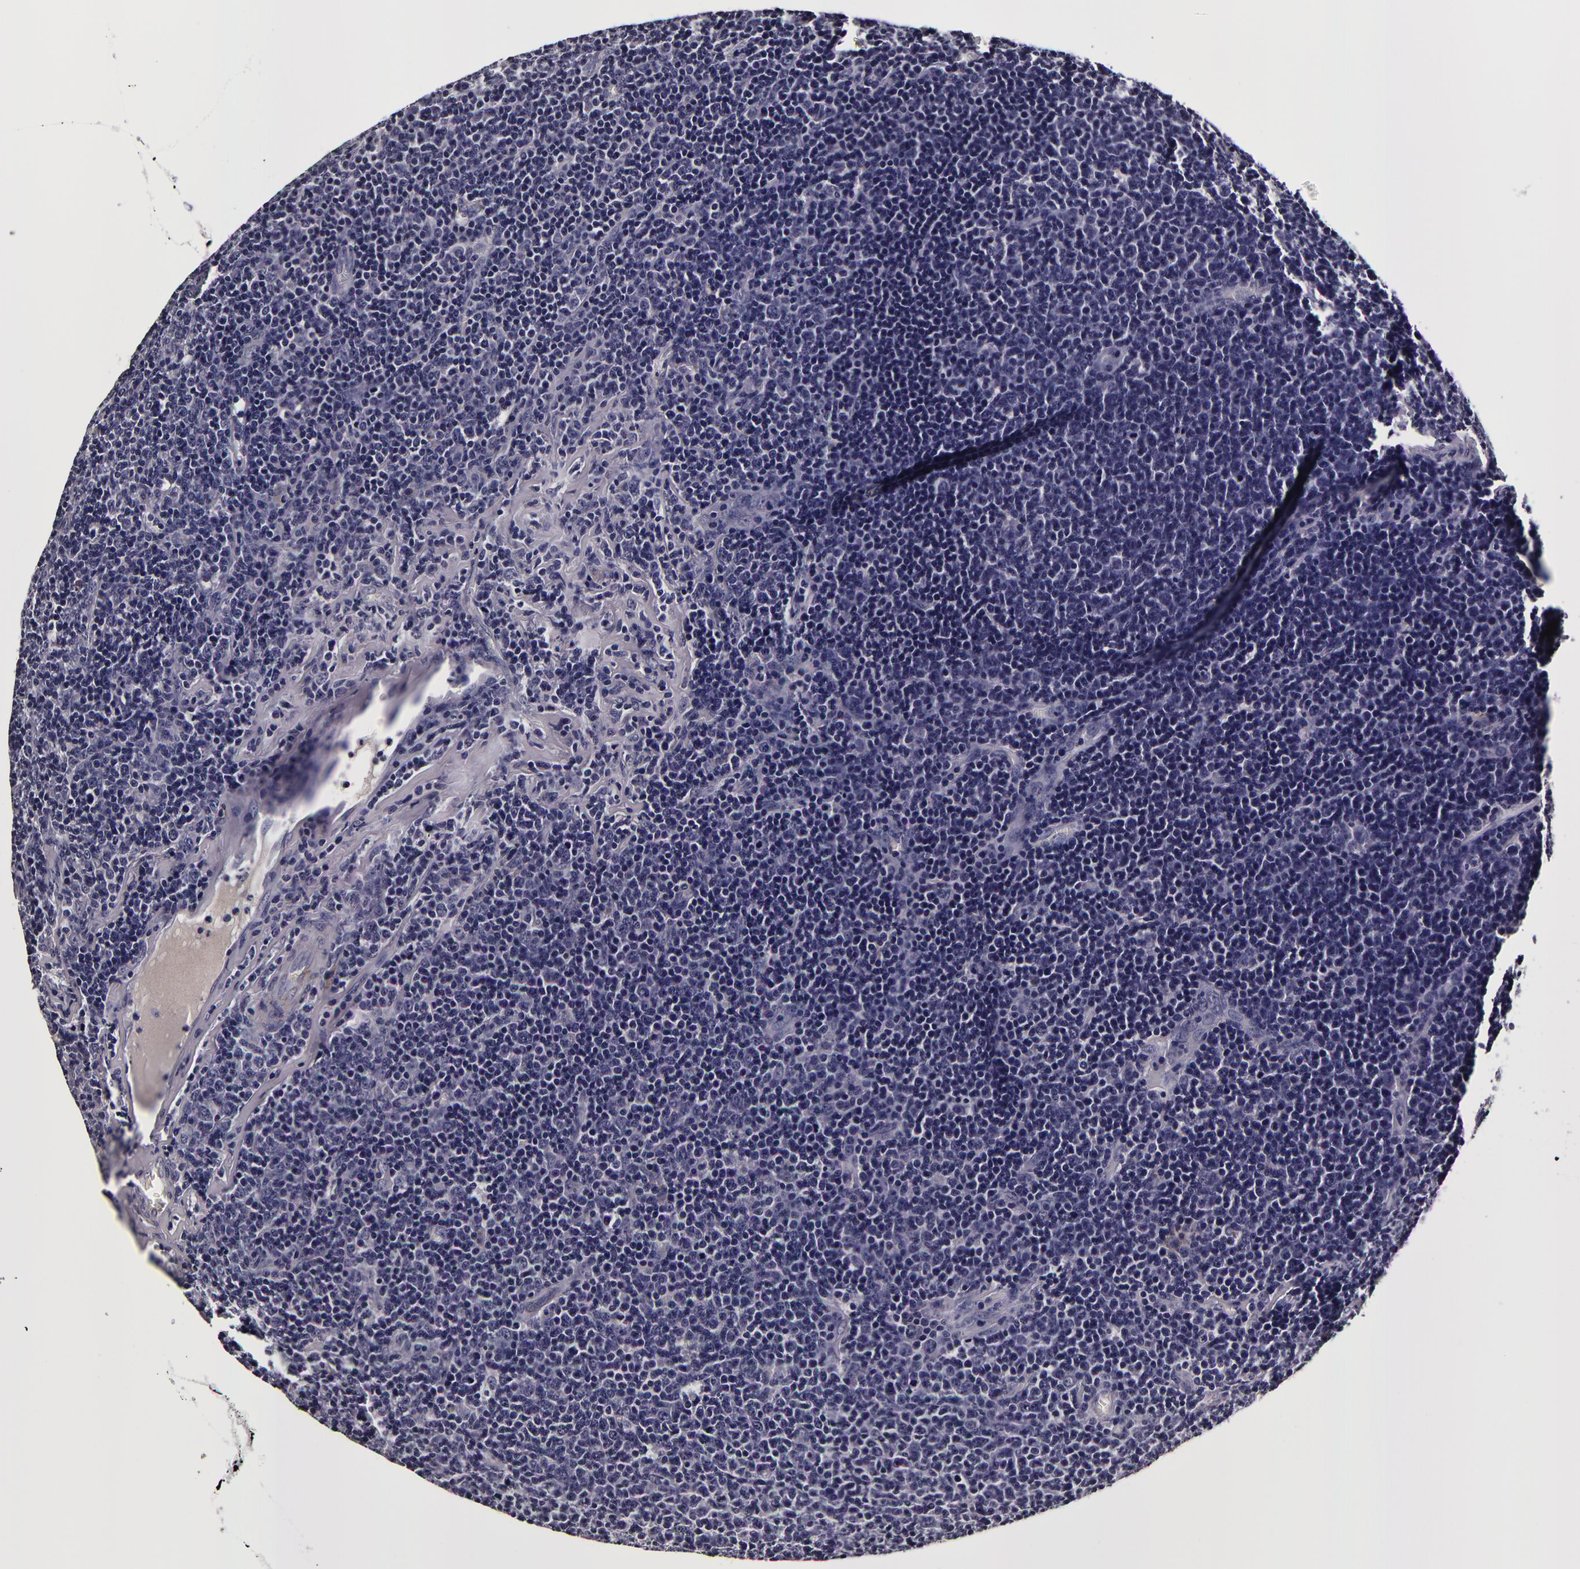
{"staining": {"intensity": "negative", "quantity": "none", "location": "none"}, "tissue": "lymphoma", "cell_type": "Tumor cells", "image_type": "cancer", "snomed": [{"axis": "morphology", "description": "Malignant lymphoma, non-Hodgkin's type, Low grade"}, {"axis": "topography", "description": "Lymph node"}], "caption": "Immunohistochemistry of low-grade malignant lymphoma, non-Hodgkin's type exhibits no expression in tumor cells.", "gene": "LGALS3BP", "patient": {"sex": "male", "age": 74}}